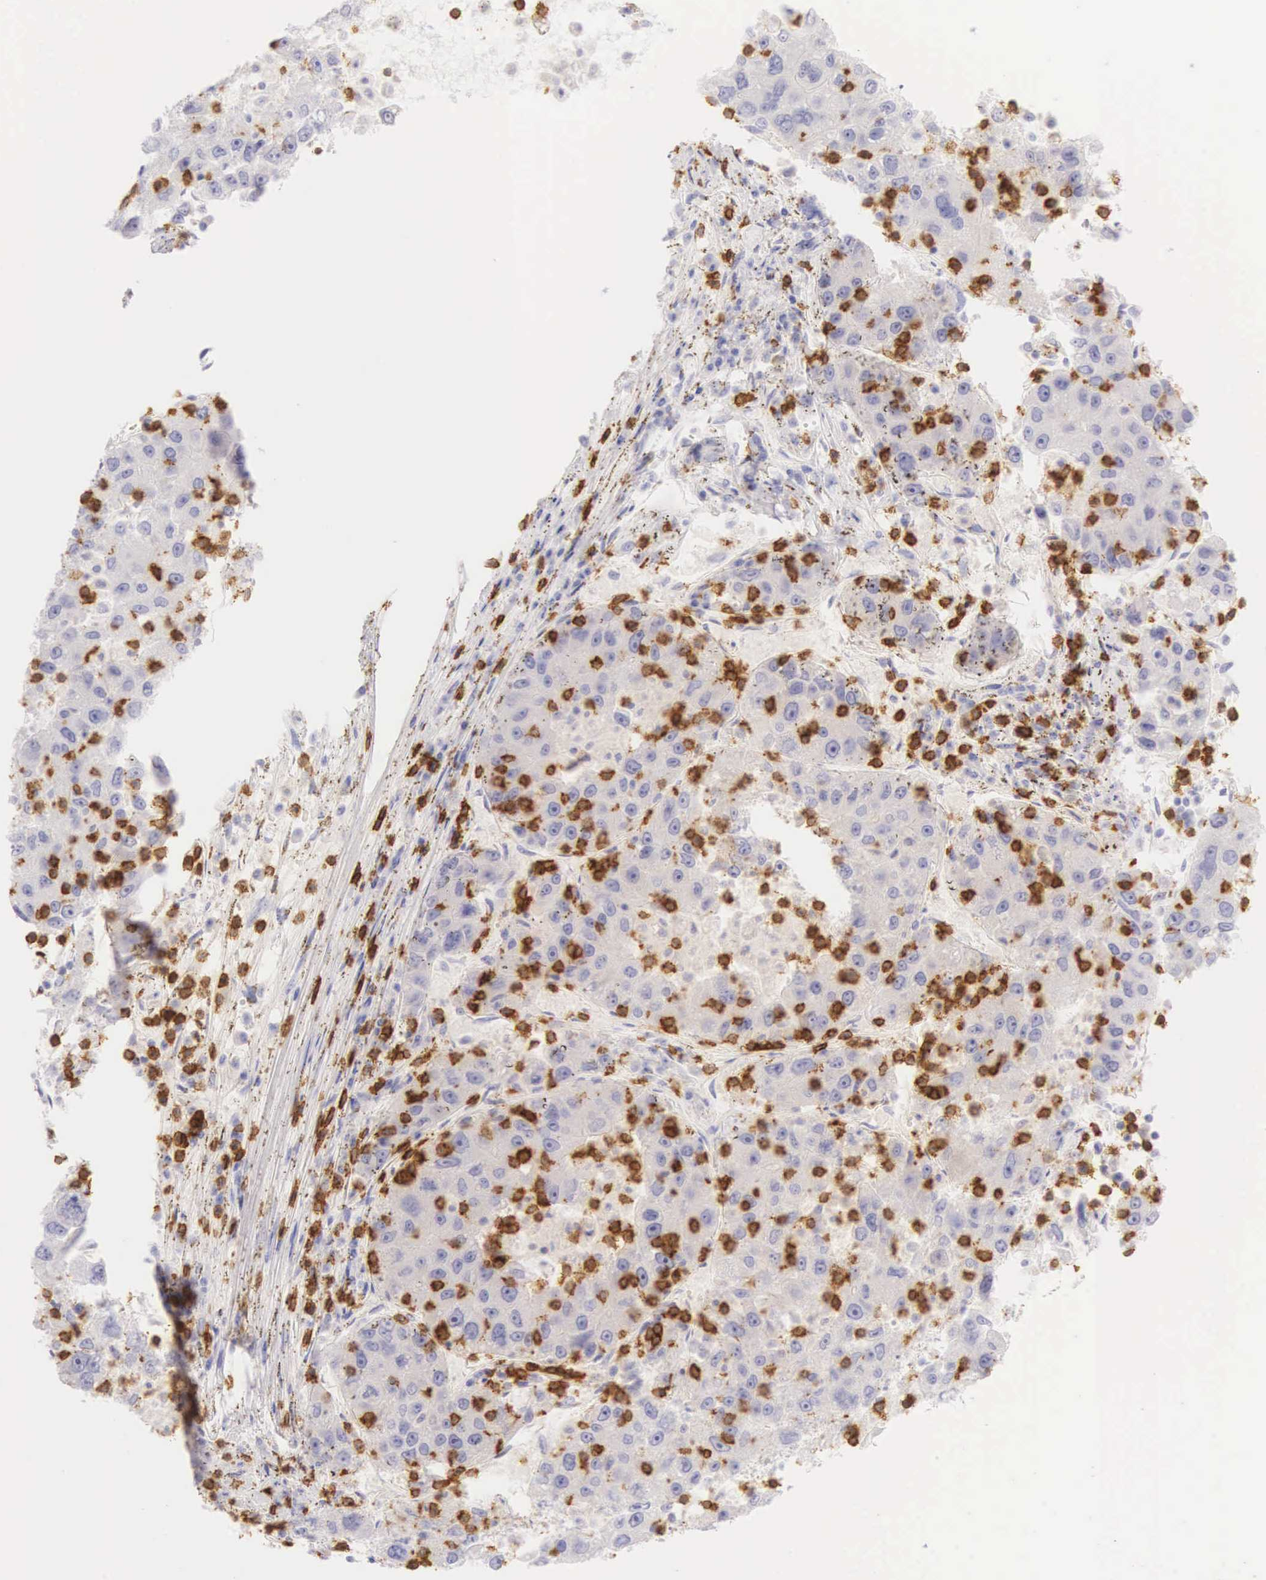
{"staining": {"intensity": "negative", "quantity": "none", "location": "none"}, "tissue": "liver cancer", "cell_type": "Tumor cells", "image_type": "cancer", "snomed": [{"axis": "morphology", "description": "Carcinoma, Hepatocellular, NOS"}, {"axis": "topography", "description": "Liver"}], "caption": "DAB (3,3'-diaminobenzidine) immunohistochemical staining of liver cancer reveals no significant staining in tumor cells.", "gene": "CD3E", "patient": {"sex": "male", "age": 49}}